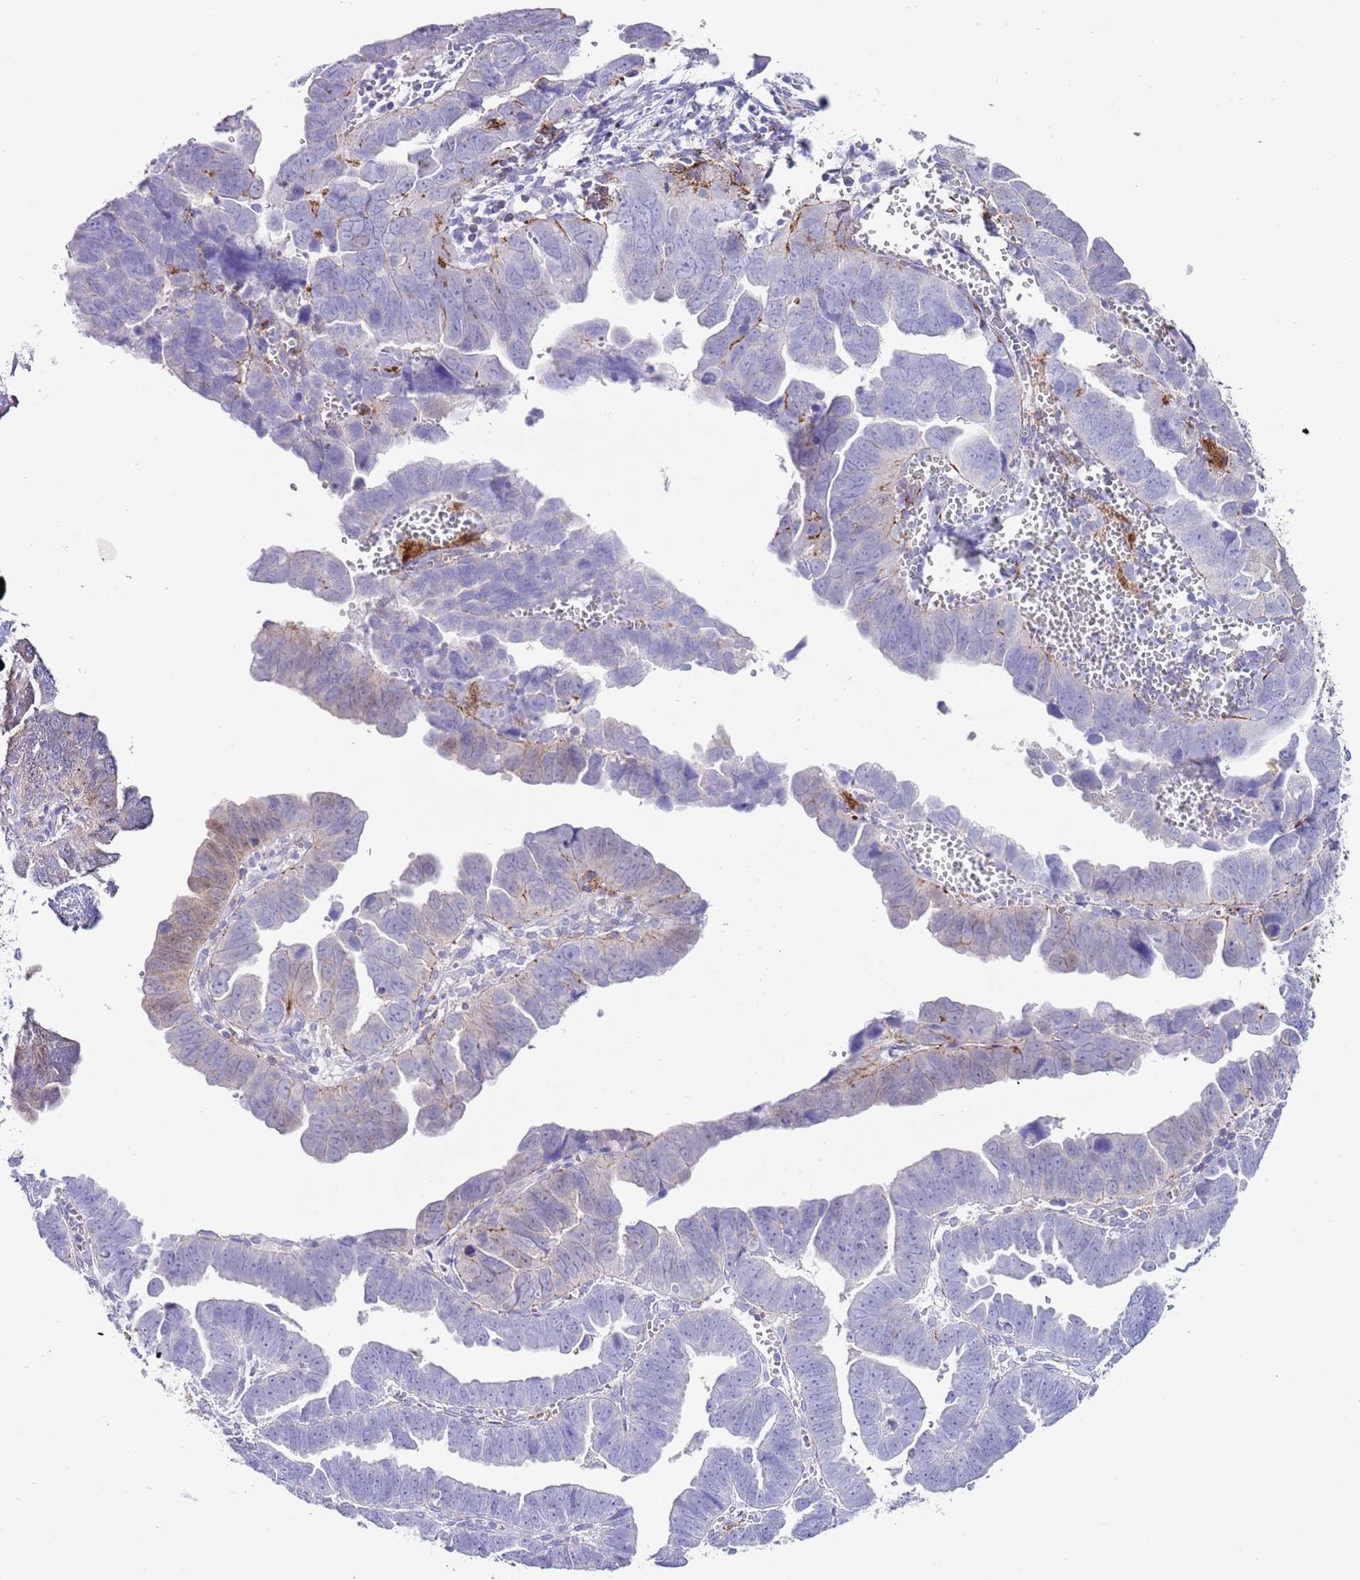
{"staining": {"intensity": "negative", "quantity": "none", "location": "none"}, "tissue": "endometrial cancer", "cell_type": "Tumor cells", "image_type": "cancer", "snomed": [{"axis": "morphology", "description": "Adenocarcinoma, NOS"}, {"axis": "topography", "description": "Endometrium"}], "caption": "This is a photomicrograph of immunohistochemistry staining of endometrial cancer (adenocarcinoma), which shows no positivity in tumor cells.", "gene": "ALDH3A1", "patient": {"sex": "female", "age": 75}}